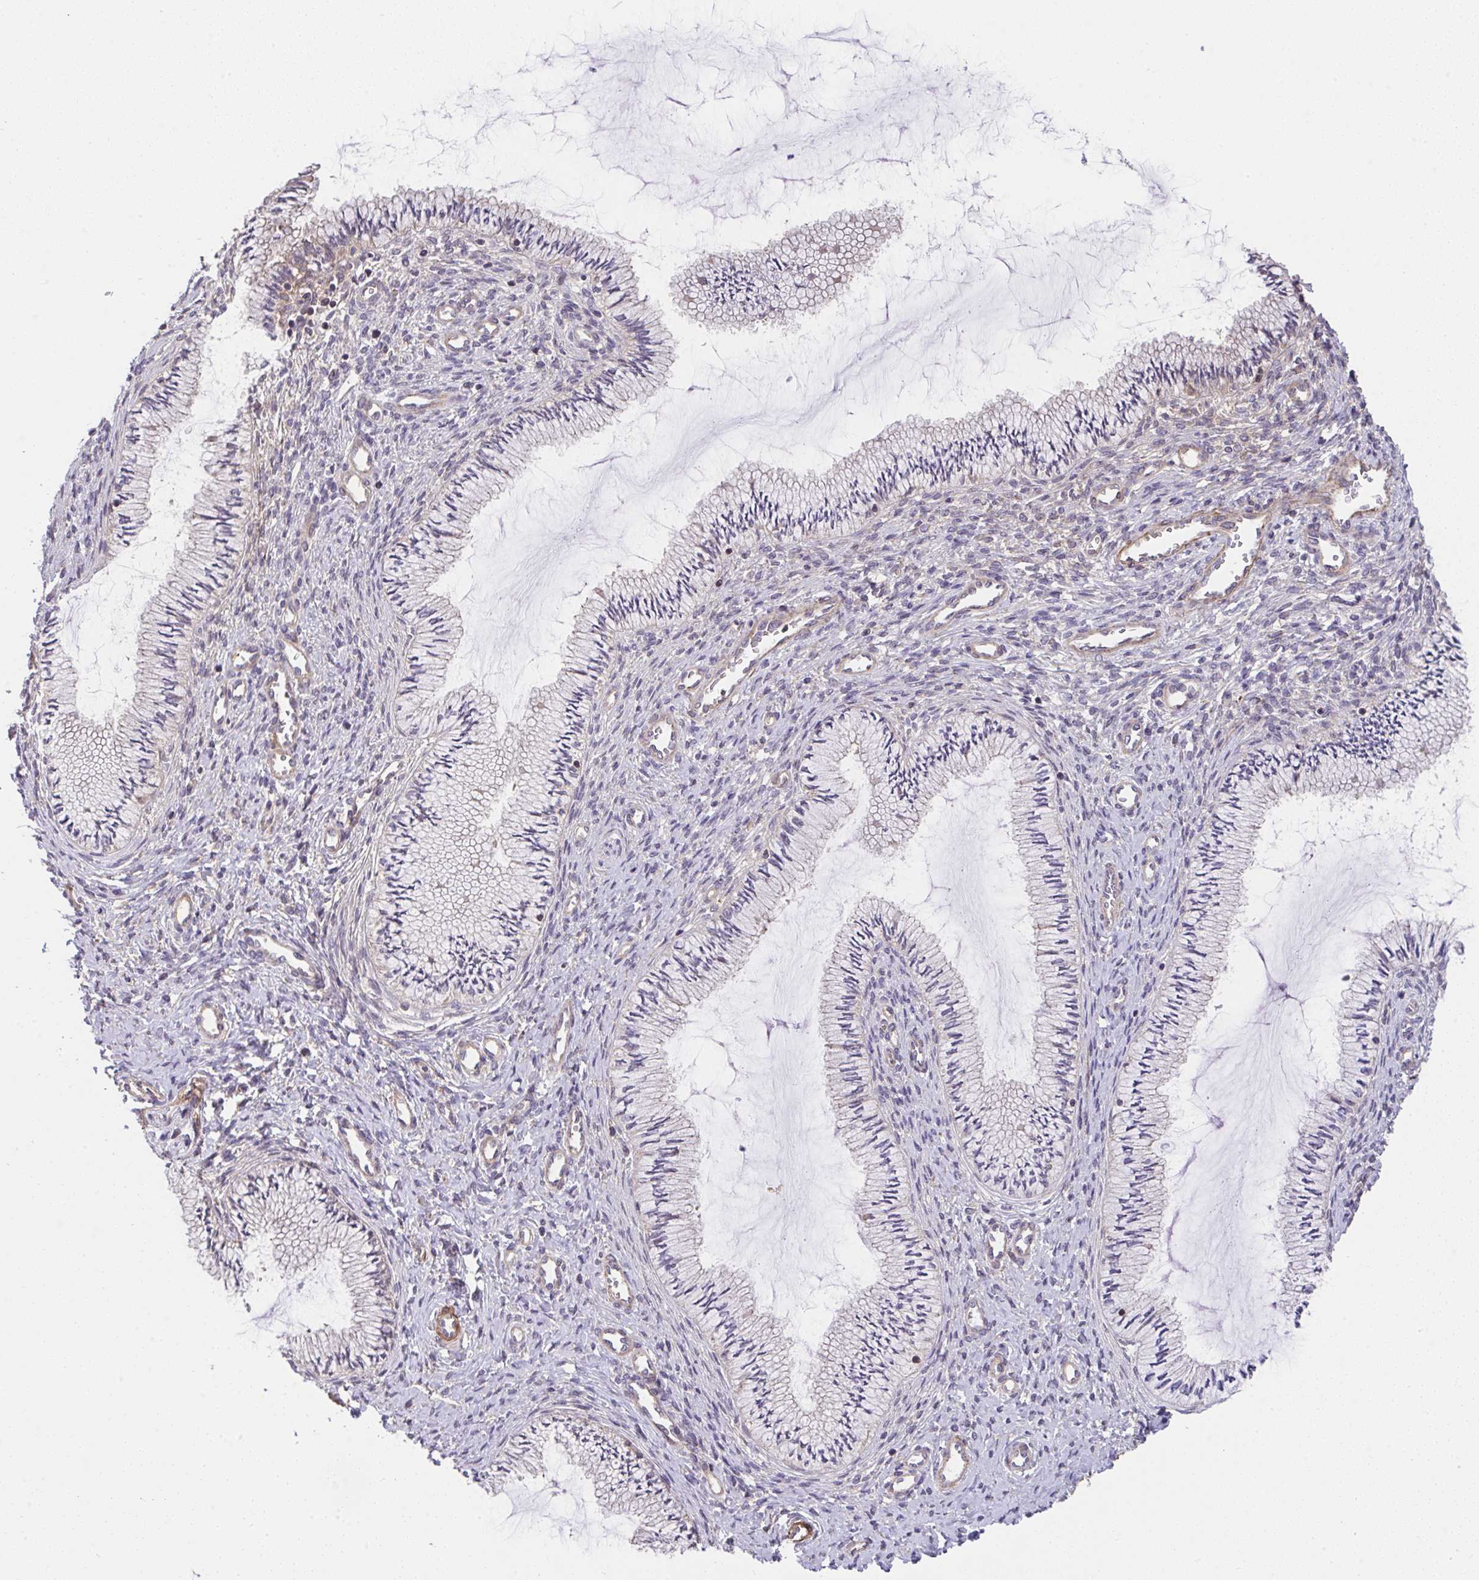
{"staining": {"intensity": "negative", "quantity": "none", "location": "none"}, "tissue": "cervix", "cell_type": "Glandular cells", "image_type": "normal", "snomed": [{"axis": "morphology", "description": "Normal tissue, NOS"}, {"axis": "topography", "description": "Cervix"}], "caption": "A high-resolution histopathology image shows IHC staining of unremarkable cervix, which displays no significant staining in glandular cells. (Immunohistochemistry (ihc), brightfield microscopy, high magnification).", "gene": "ZNF696", "patient": {"sex": "female", "age": 24}}